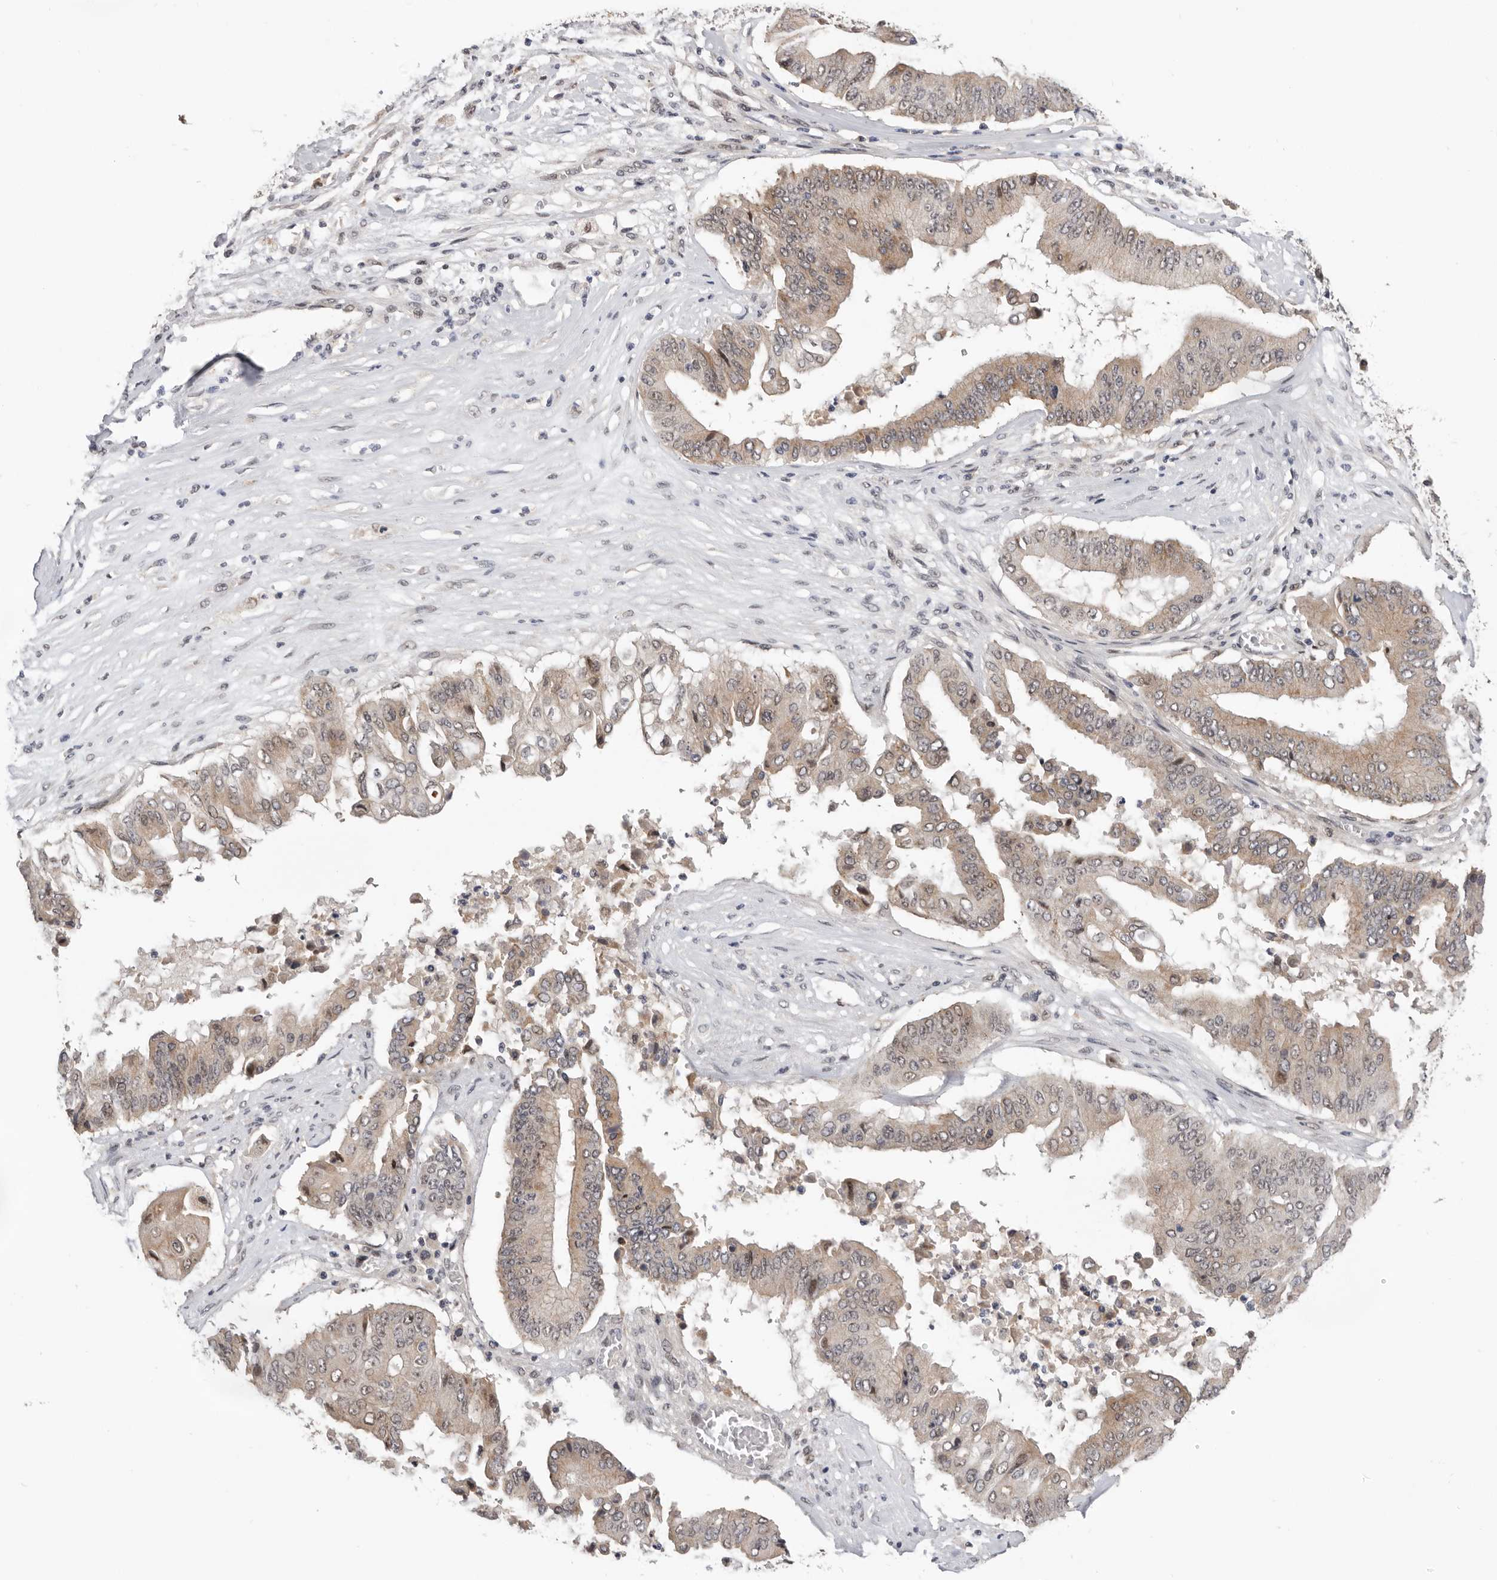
{"staining": {"intensity": "weak", "quantity": ">75%", "location": "cytoplasmic/membranous"}, "tissue": "pancreatic cancer", "cell_type": "Tumor cells", "image_type": "cancer", "snomed": [{"axis": "morphology", "description": "Adenocarcinoma, NOS"}, {"axis": "topography", "description": "Pancreas"}], "caption": "A histopathology image of human pancreatic cancer (adenocarcinoma) stained for a protein displays weak cytoplasmic/membranous brown staining in tumor cells. (Stains: DAB in brown, nuclei in blue, Microscopy: brightfield microscopy at high magnification).", "gene": "BRCA2", "patient": {"sex": "female", "age": 77}}